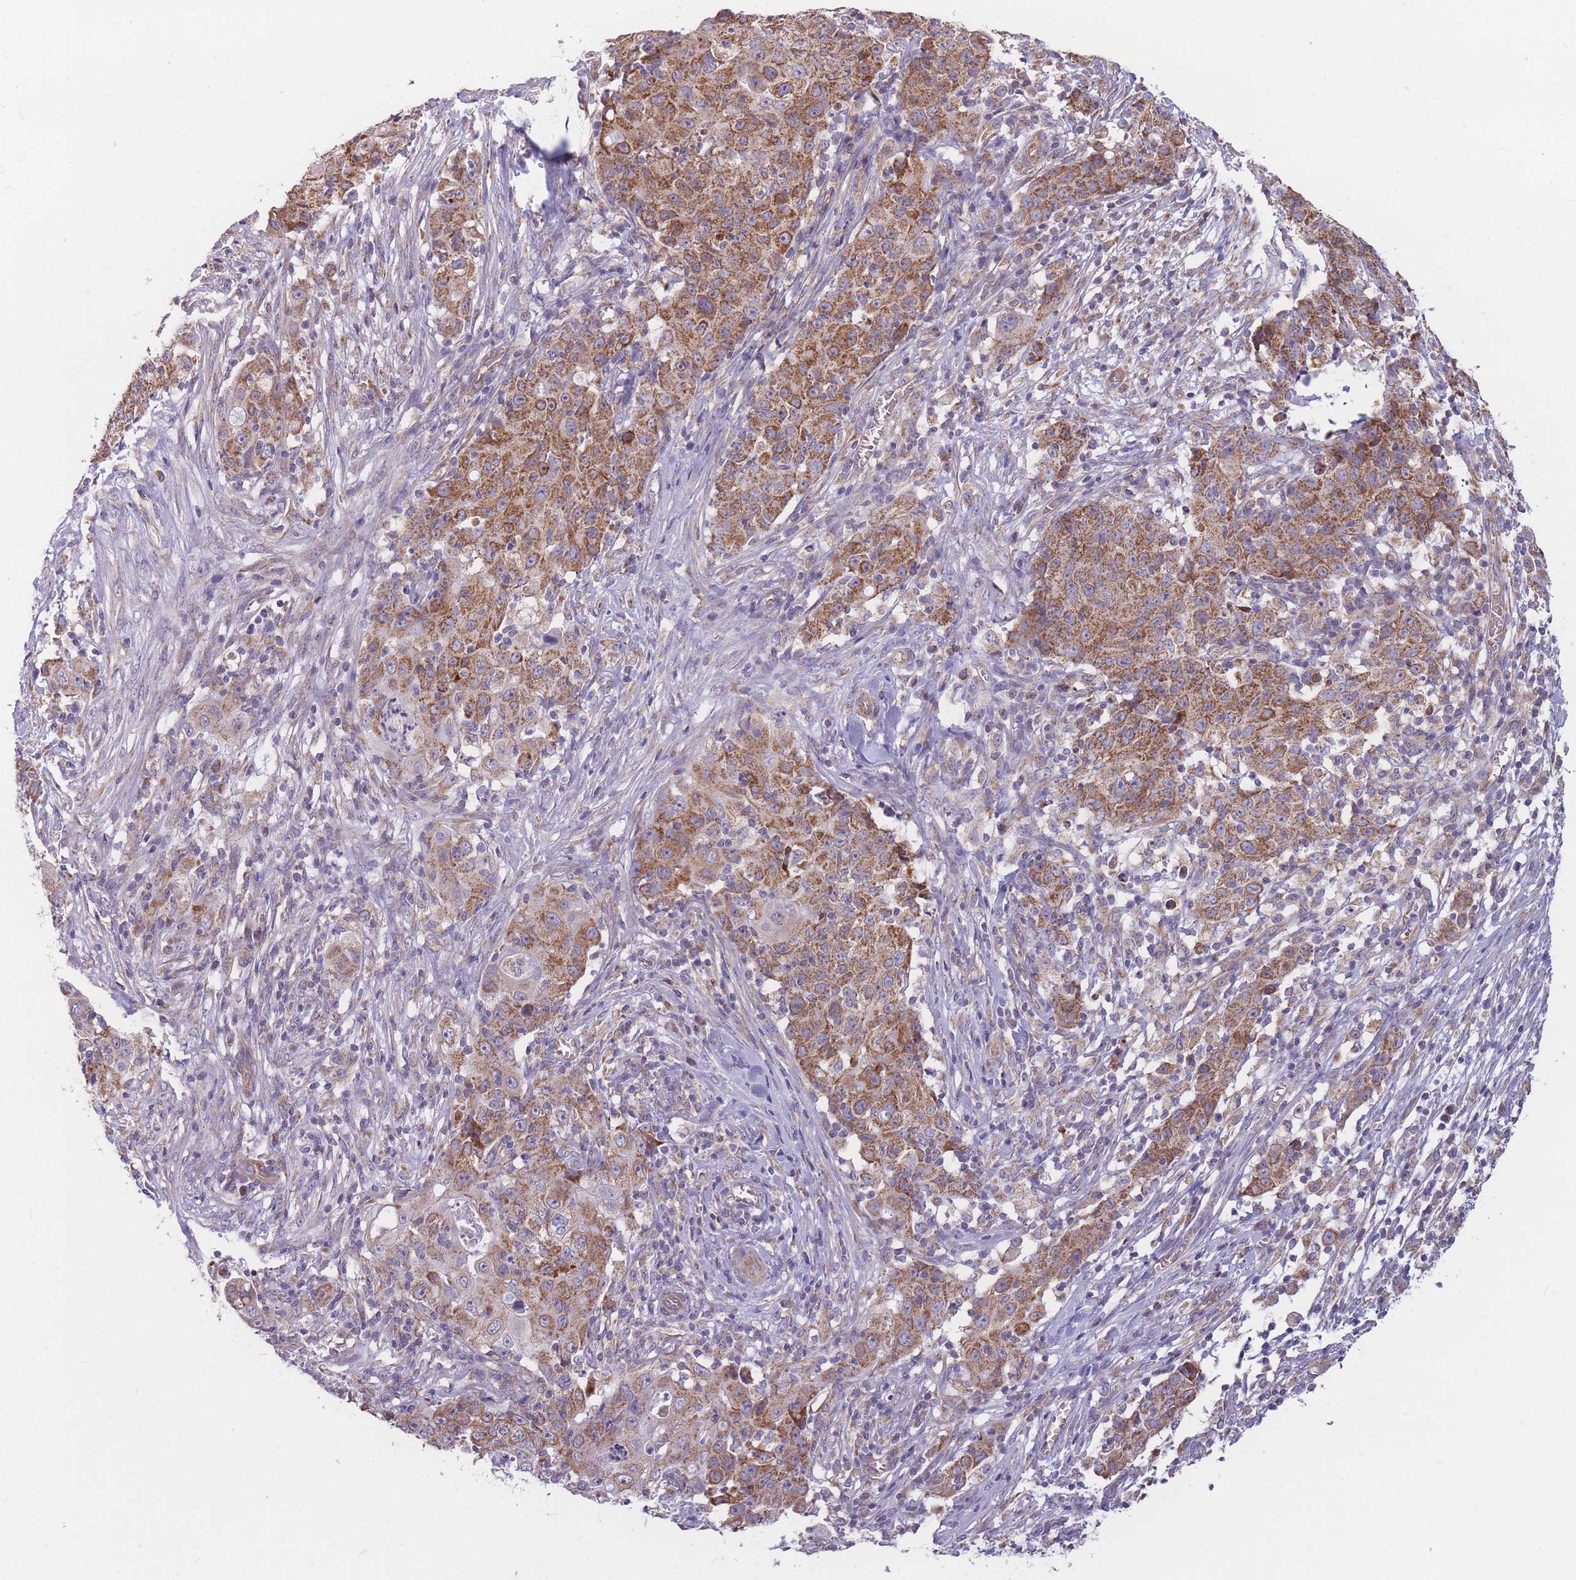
{"staining": {"intensity": "moderate", "quantity": ">75%", "location": "cytoplasmic/membranous"}, "tissue": "ovarian cancer", "cell_type": "Tumor cells", "image_type": "cancer", "snomed": [{"axis": "morphology", "description": "Carcinoma, endometroid"}, {"axis": "topography", "description": "Ovary"}], "caption": "Immunohistochemistry micrograph of ovarian endometroid carcinoma stained for a protein (brown), which demonstrates medium levels of moderate cytoplasmic/membranous staining in about >75% of tumor cells.", "gene": "MRPS9", "patient": {"sex": "female", "age": 42}}